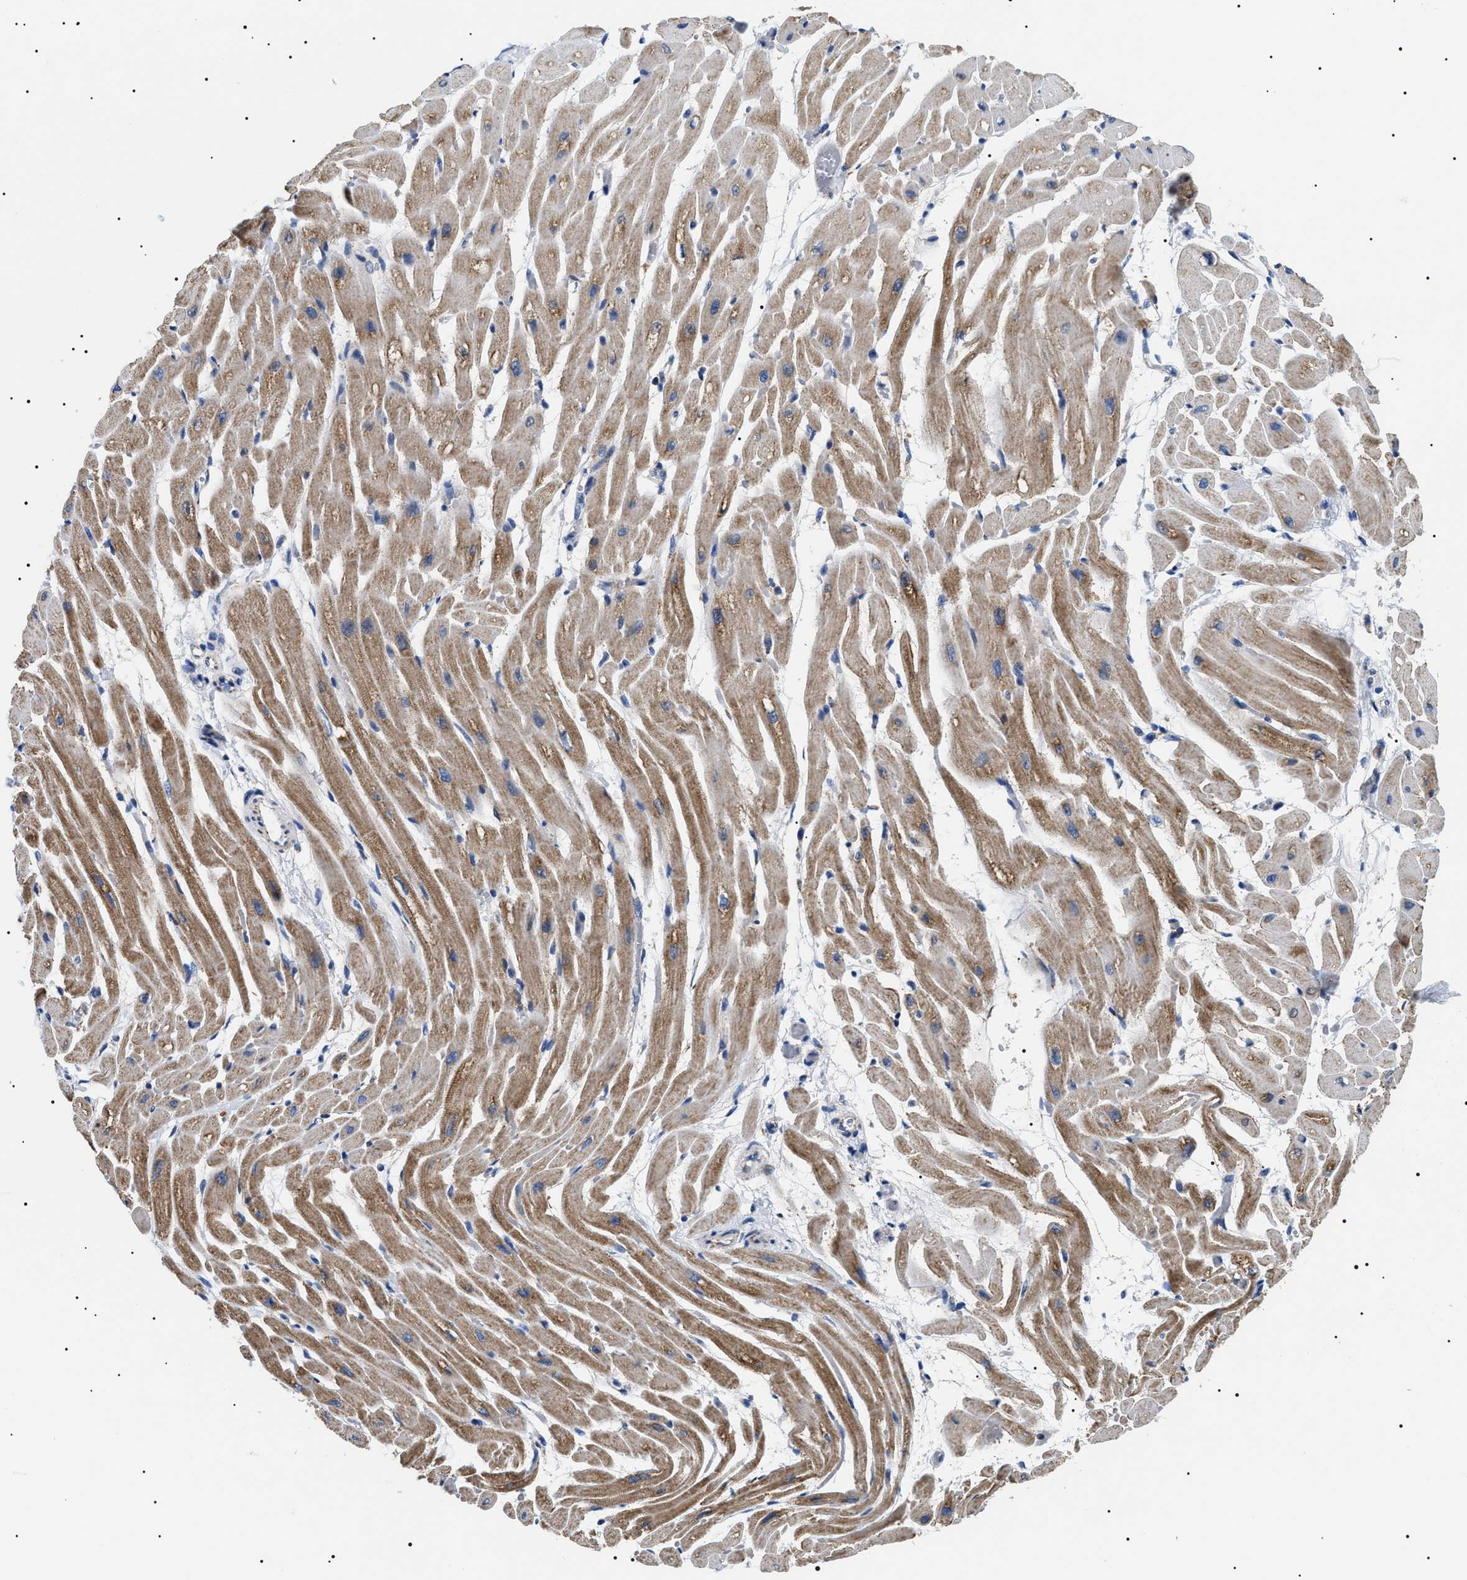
{"staining": {"intensity": "moderate", "quantity": ">75%", "location": "cytoplasmic/membranous"}, "tissue": "heart muscle", "cell_type": "Cardiomyocytes", "image_type": "normal", "snomed": [{"axis": "morphology", "description": "Normal tissue, NOS"}, {"axis": "topography", "description": "Heart"}], "caption": "Protein expression analysis of benign human heart muscle reveals moderate cytoplasmic/membranous positivity in about >75% of cardiomyocytes. (IHC, brightfield microscopy, high magnification).", "gene": "OXSM", "patient": {"sex": "male", "age": 45}}